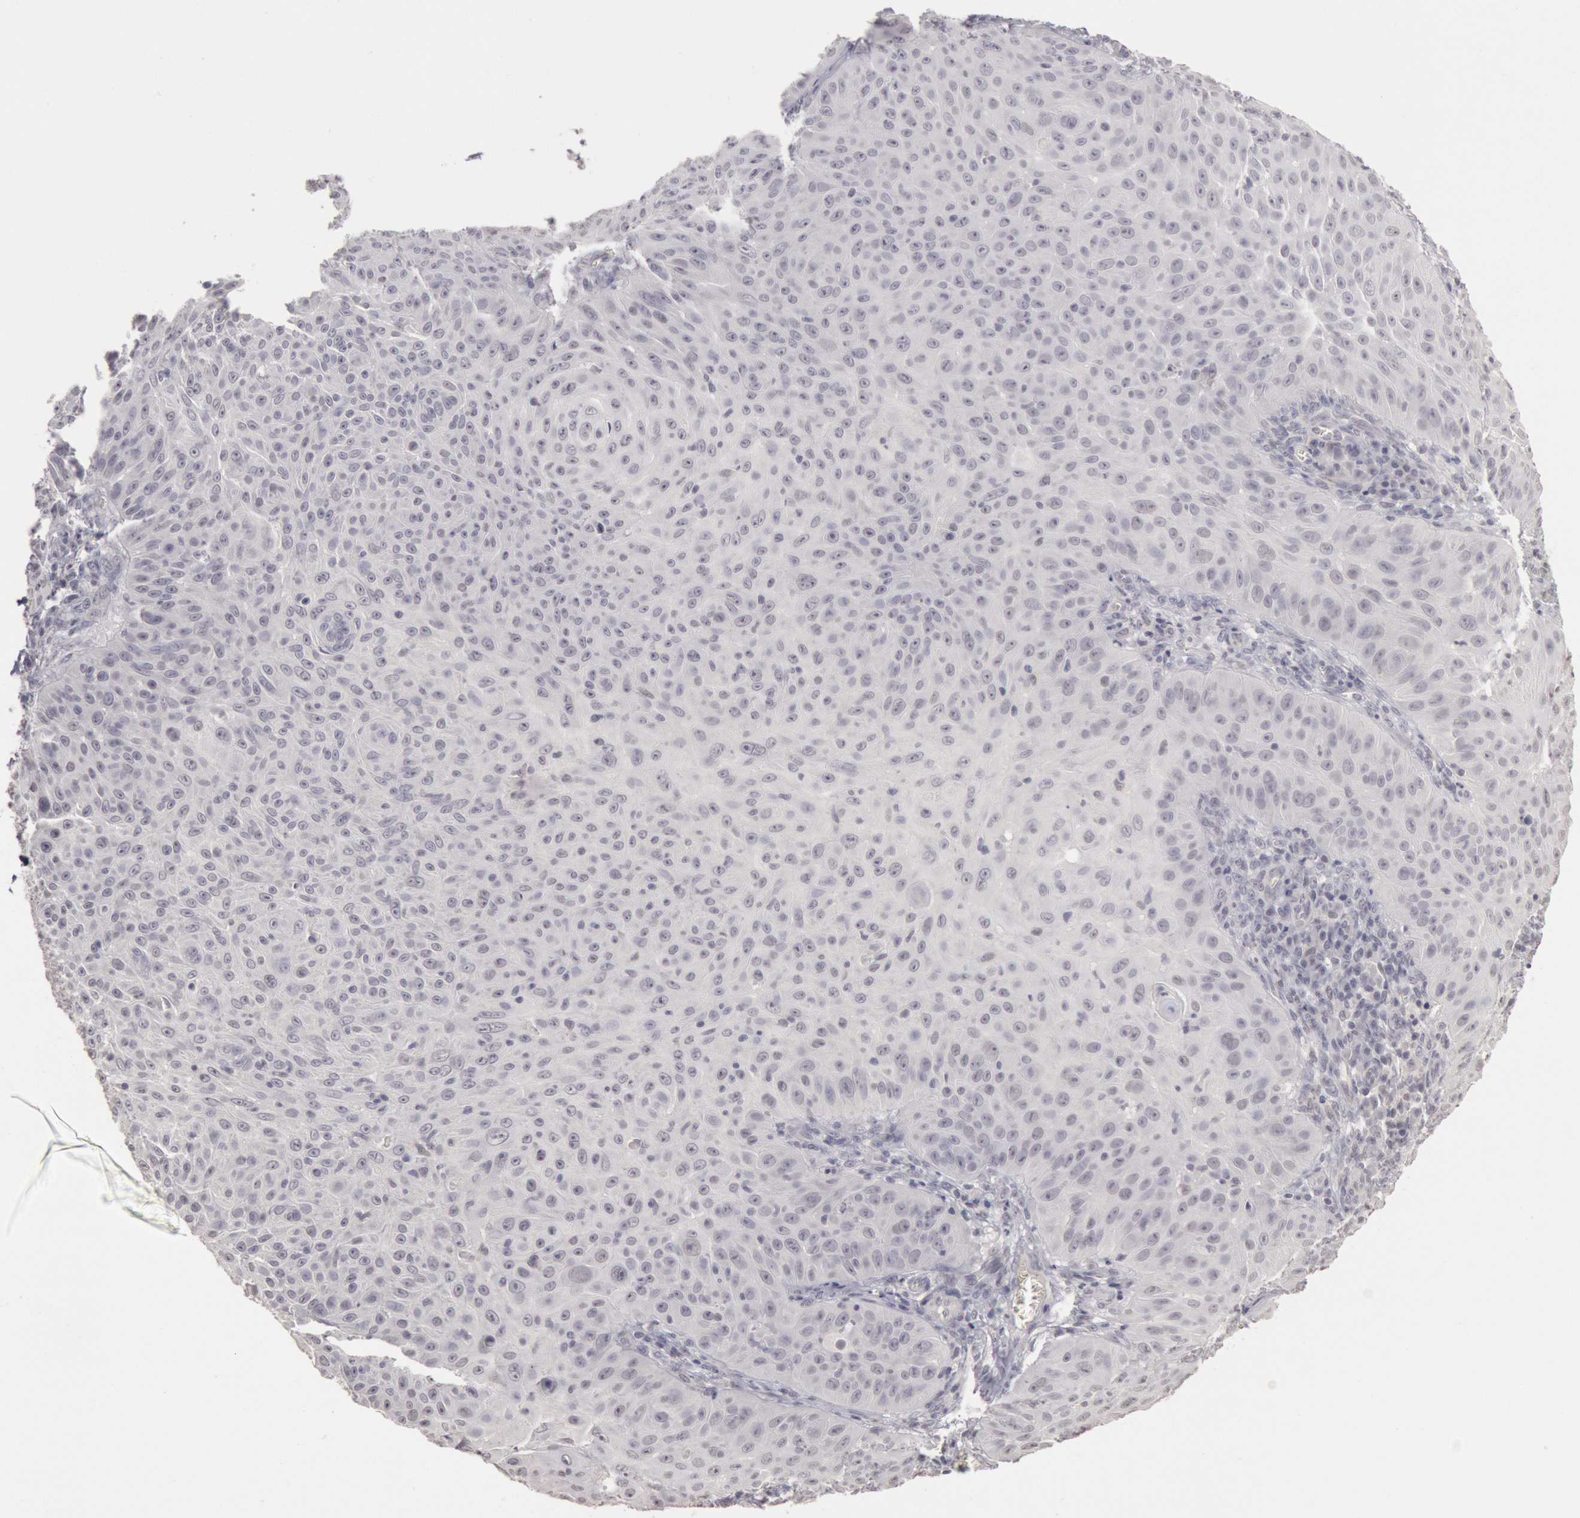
{"staining": {"intensity": "negative", "quantity": "none", "location": "none"}, "tissue": "skin cancer", "cell_type": "Tumor cells", "image_type": "cancer", "snomed": [{"axis": "morphology", "description": "Squamous cell carcinoma, NOS"}, {"axis": "topography", "description": "Skin"}], "caption": "Micrograph shows no protein expression in tumor cells of skin cancer tissue.", "gene": "RIMBP3C", "patient": {"sex": "male", "age": 82}}